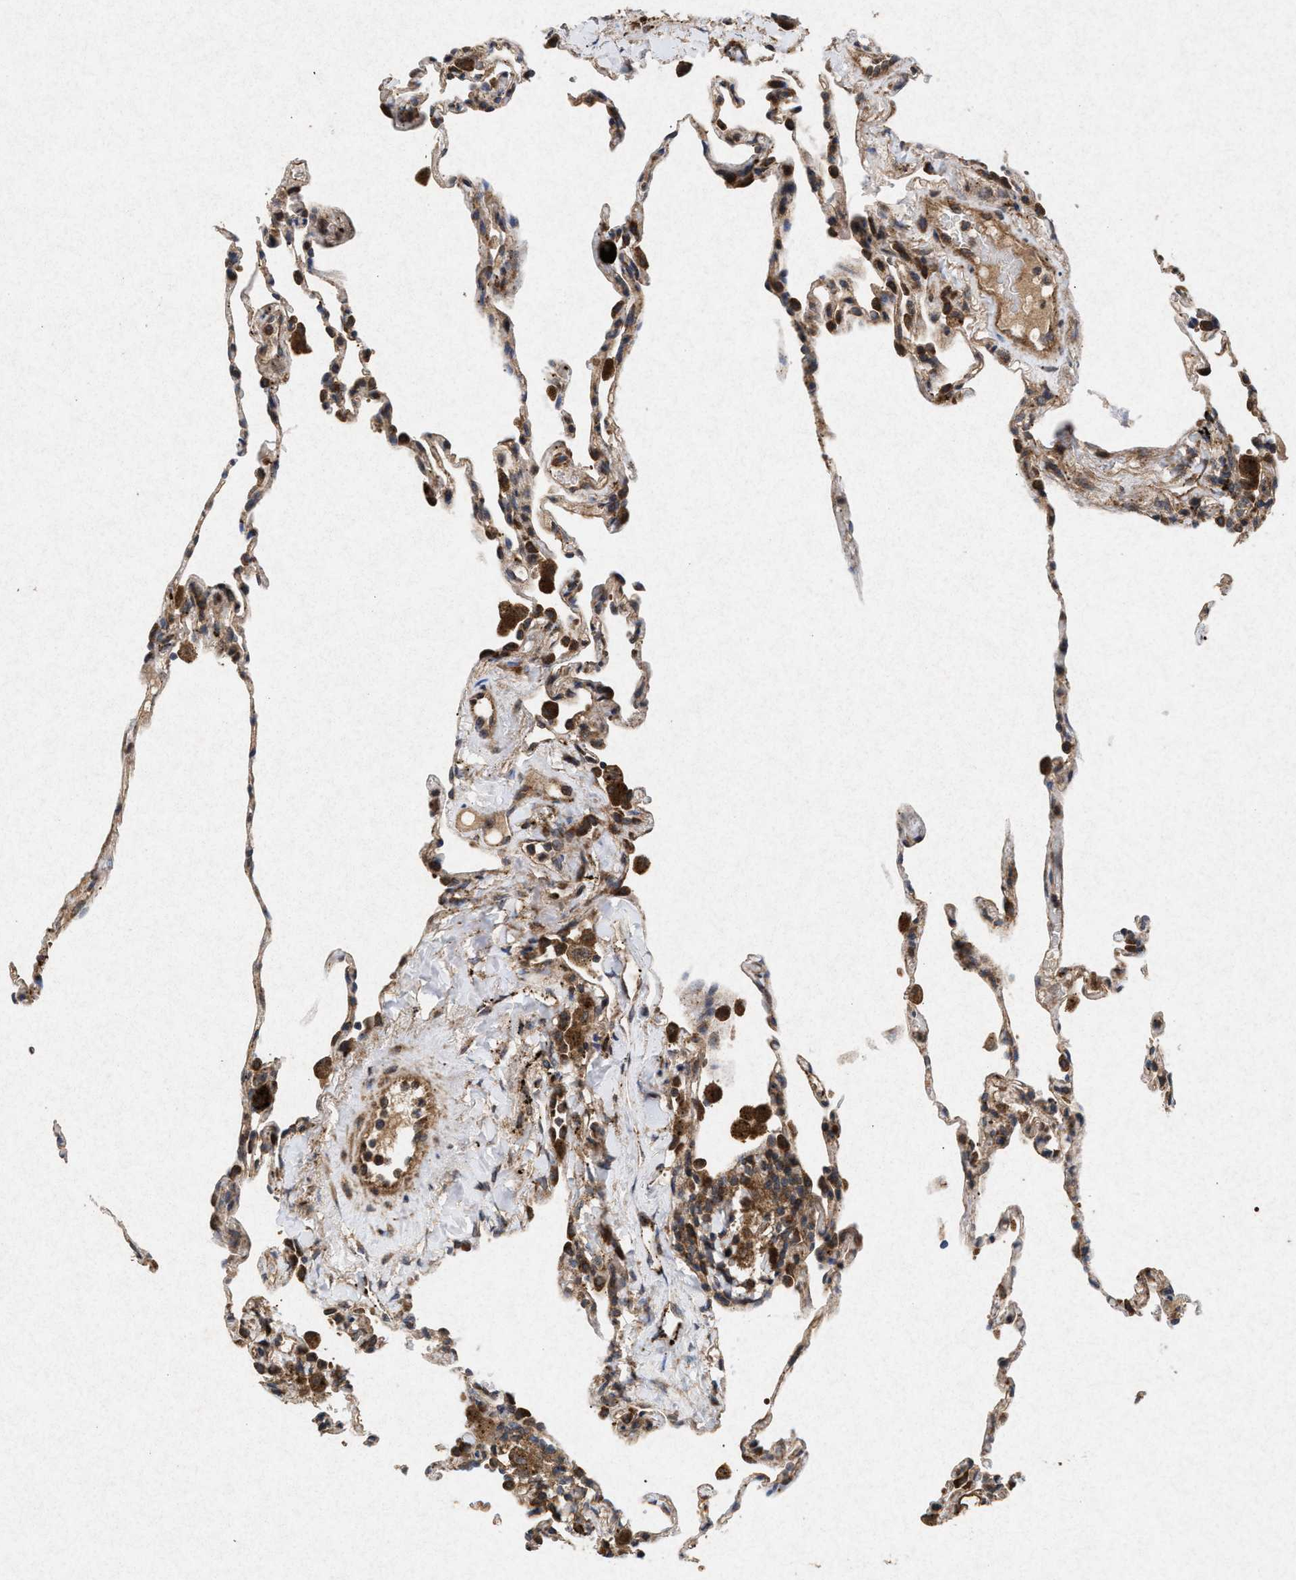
{"staining": {"intensity": "moderate", "quantity": ">75%", "location": "cytoplasmic/membranous"}, "tissue": "lung", "cell_type": "Alveolar cells", "image_type": "normal", "snomed": [{"axis": "morphology", "description": "Normal tissue, NOS"}, {"axis": "topography", "description": "Lung"}], "caption": "Benign lung was stained to show a protein in brown. There is medium levels of moderate cytoplasmic/membranous staining in about >75% of alveolar cells. (DAB (3,3'-diaminobenzidine) IHC with brightfield microscopy, high magnification).", "gene": "MSI2", "patient": {"sex": "male", "age": 59}}